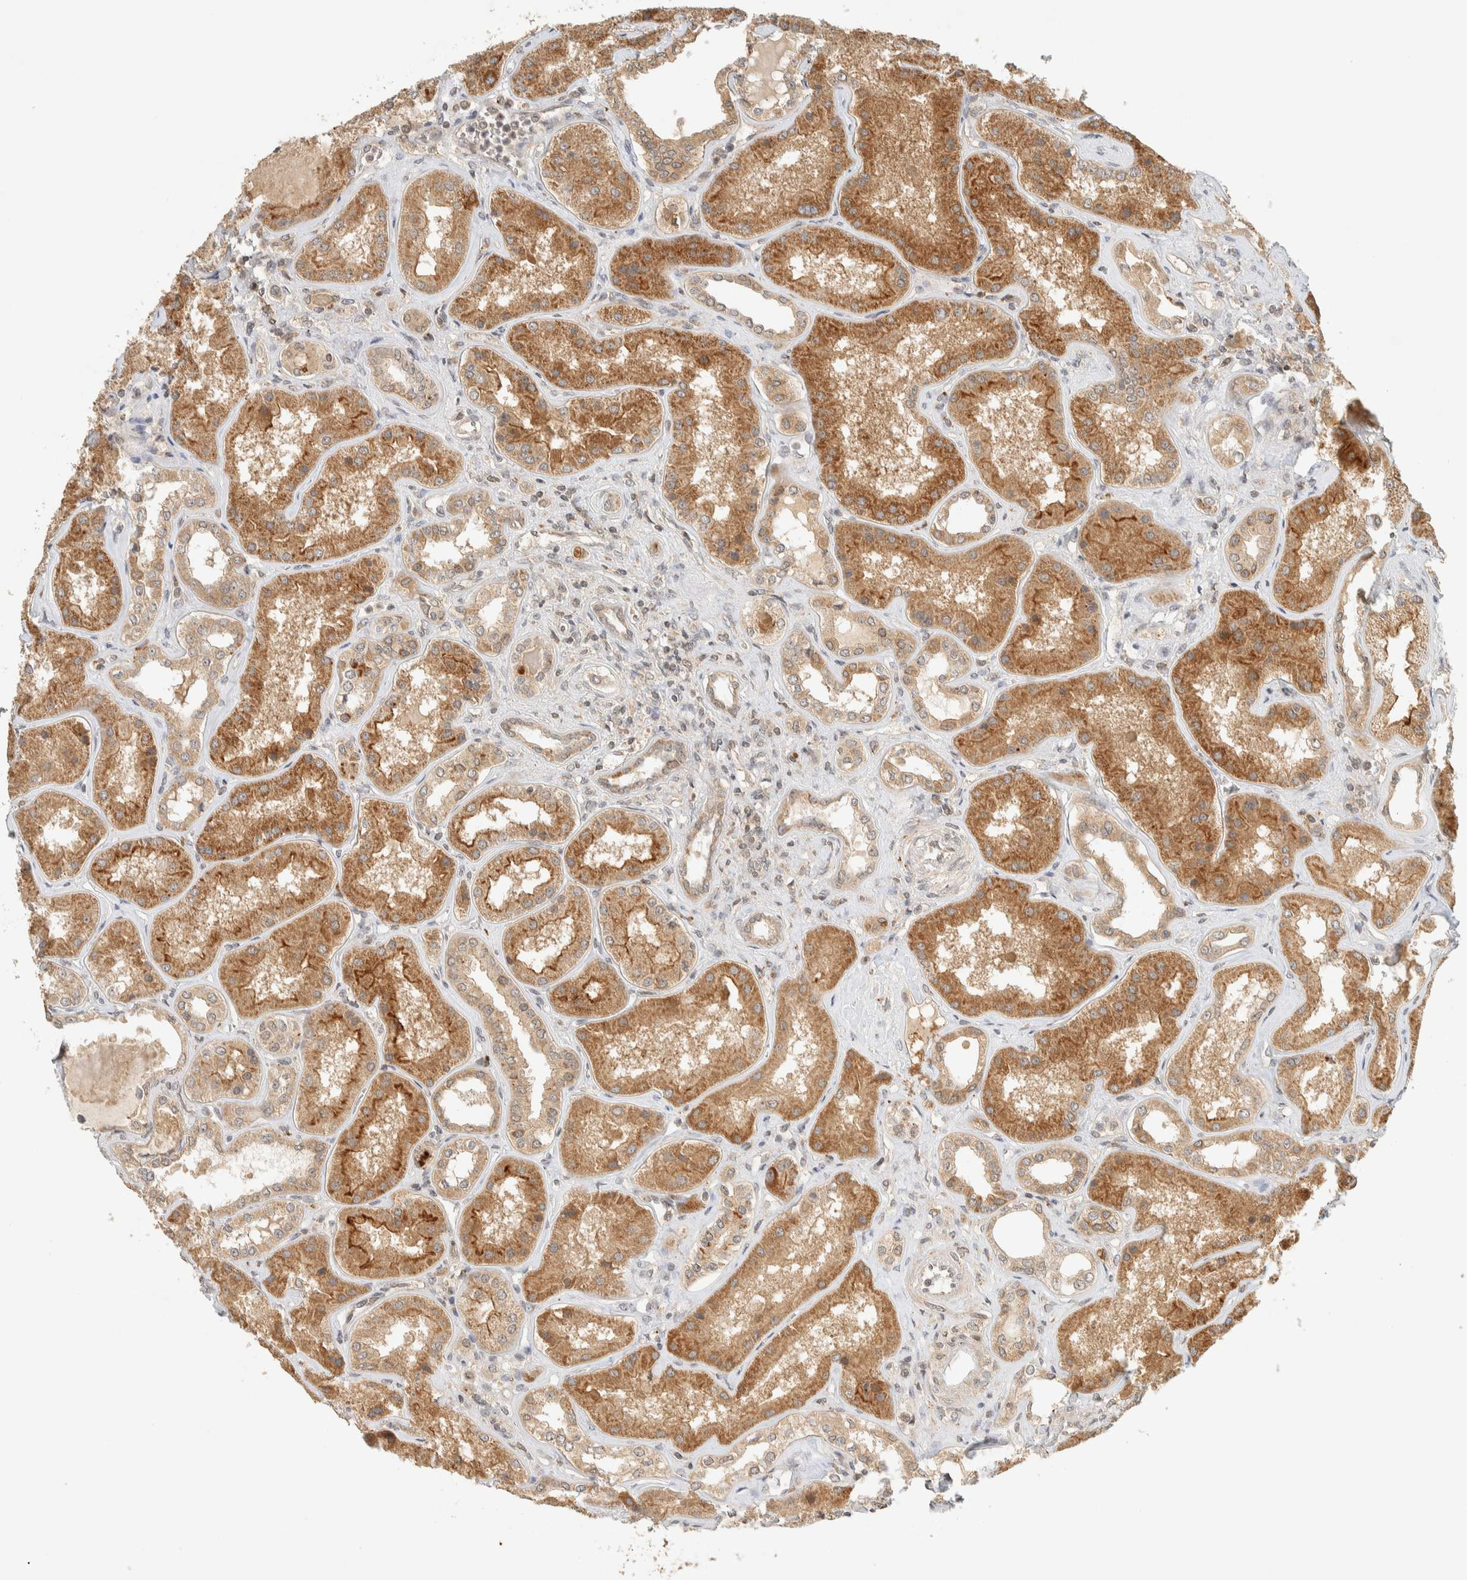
{"staining": {"intensity": "moderate", "quantity": "<25%", "location": "cytoplasmic/membranous,nuclear"}, "tissue": "kidney", "cell_type": "Cells in glomeruli", "image_type": "normal", "snomed": [{"axis": "morphology", "description": "Normal tissue, NOS"}, {"axis": "topography", "description": "Kidney"}], "caption": "An immunohistochemistry photomicrograph of benign tissue is shown. Protein staining in brown highlights moderate cytoplasmic/membranous,nuclear positivity in kidney within cells in glomeruli.", "gene": "KIFAP3", "patient": {"sex": "female", "age": 56}}